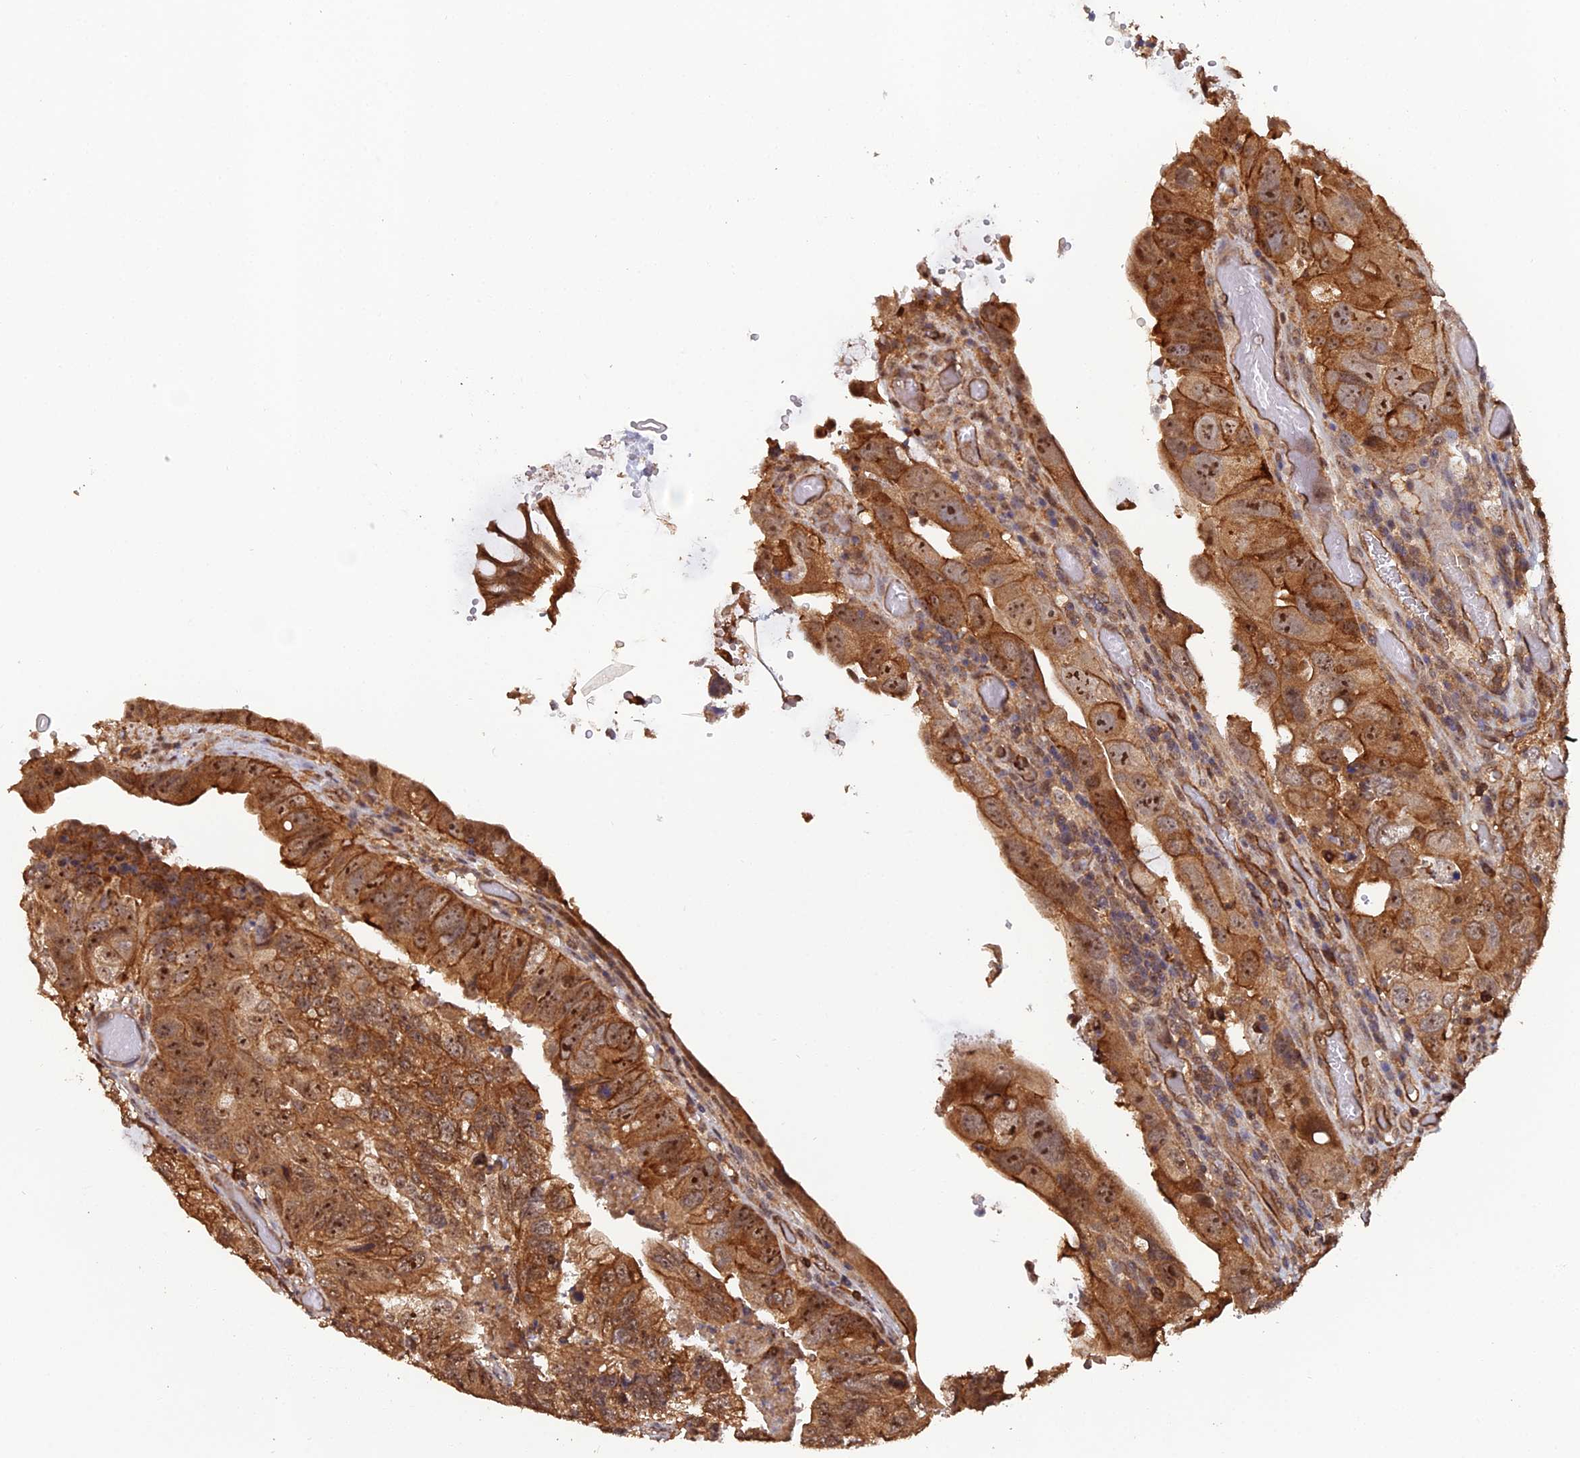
{"staining": {"intensity": "strong", "quantity": ">75%", "location": "cytoplasmic/membranous,nuclear"}, "tissue": "colorectal cancer", "cell_type": "Tumor cells", "image_type": "cancer", "snomed": [{"axis": "morphology", "description": "Adenocarcinoma, NOS"}, {"axis": "topography", "description": "Rectum"}], "caption": "Colorectal cancer stained with immunohistochemistry displays strong cytoplasmic/membranous and nuclear staining in approximately >75% of tumor cells. Nuclei are stained in blue.", "gene": "RALGAPA2", "patient": {"sex": "male", "age": 63}}